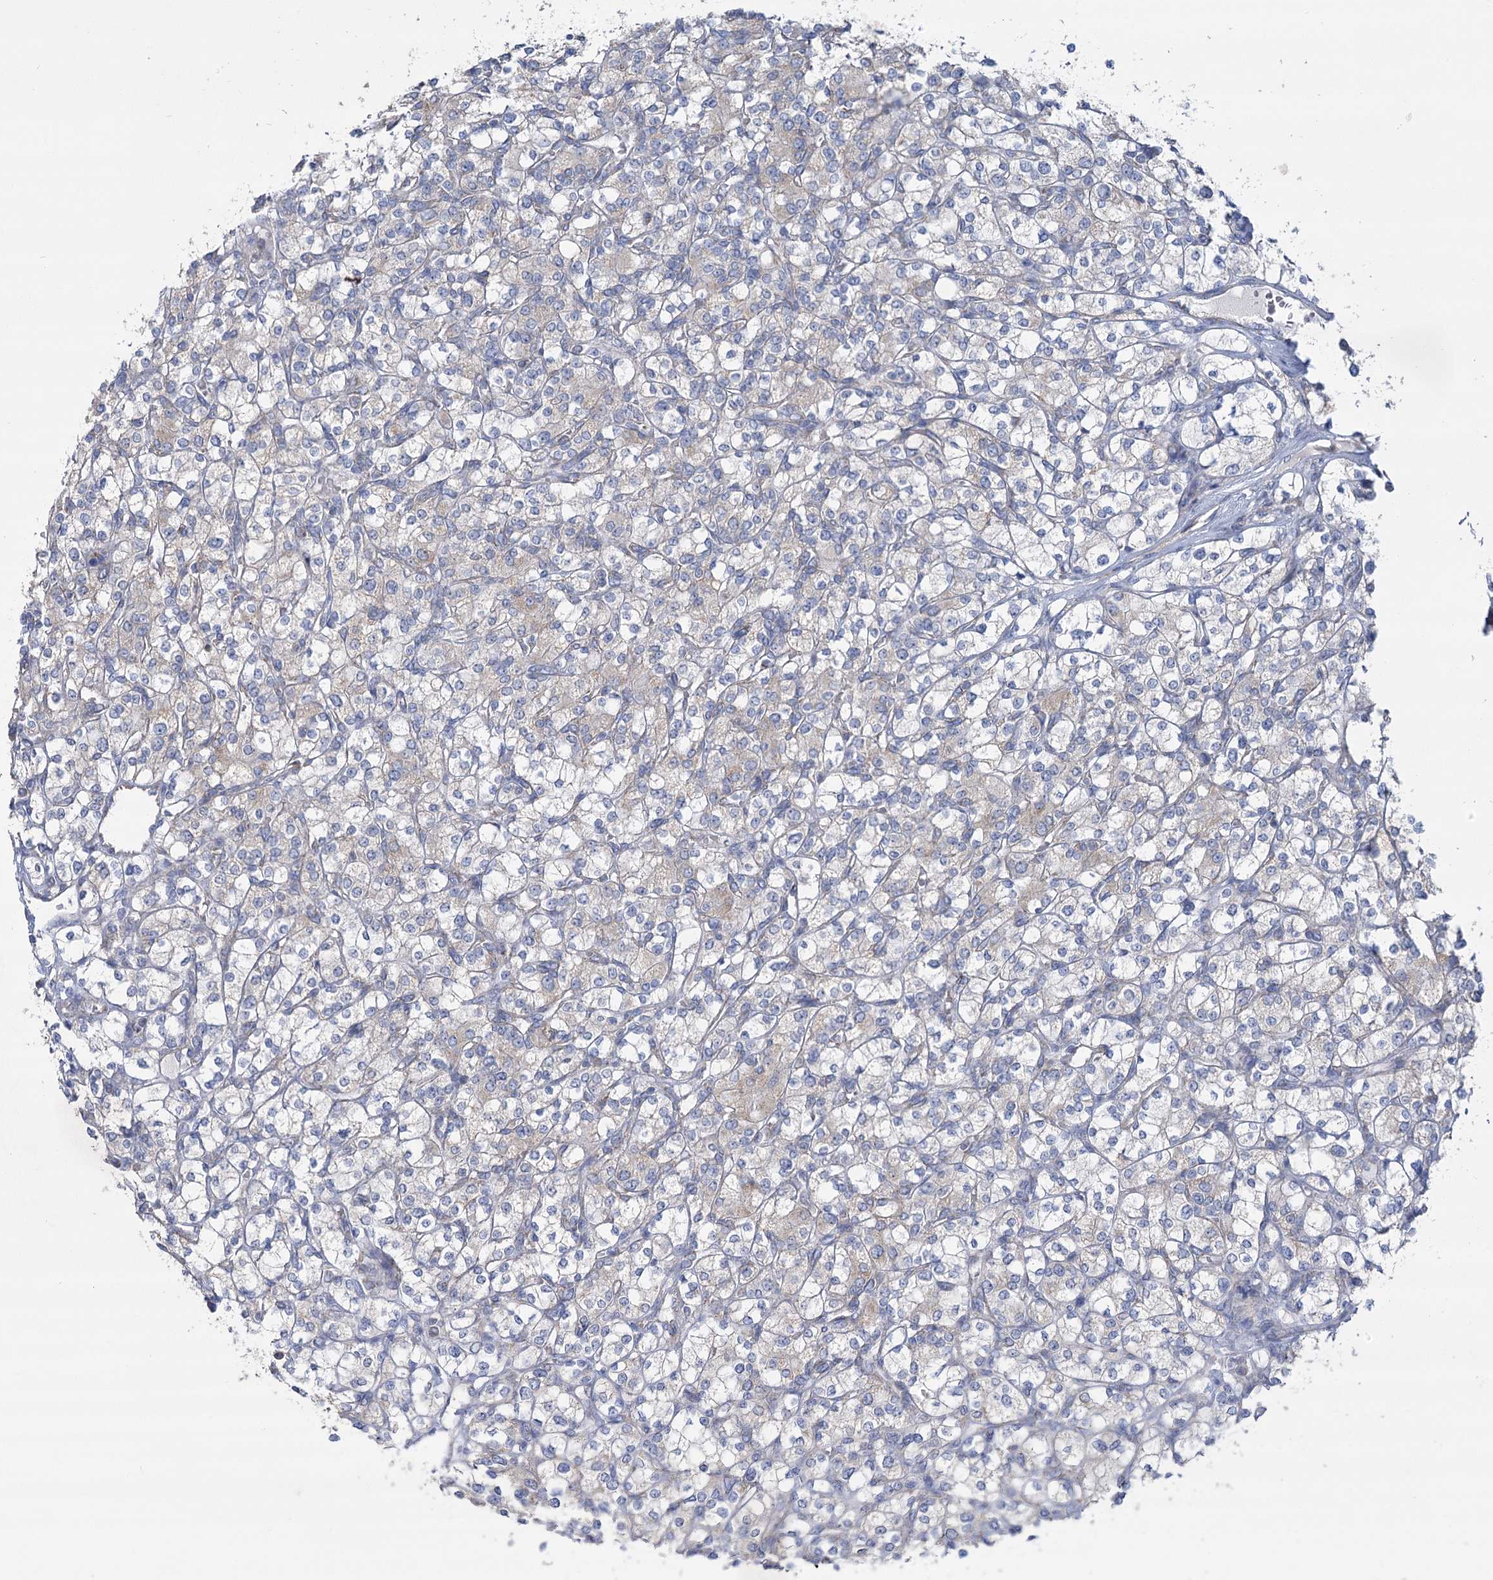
{"staining": {"intensity": "negative", "quantity": "none", "location": "none"}, "tissue": "renal cancer", "cell_type": "Tumor cells", "image_type": "cancer", "snomed": [{"axis": "morphology", "description": "Adenocarcinoma, NOS"}, {"axis": "topography", "description": "Kidney"}], "caption": "DAB immunohistochemical staining of human renal adenocarcinoma displays no significant staining in tumor cells.", "gene": "SNX7", "patient": {"sex": "male", "age": 77}}